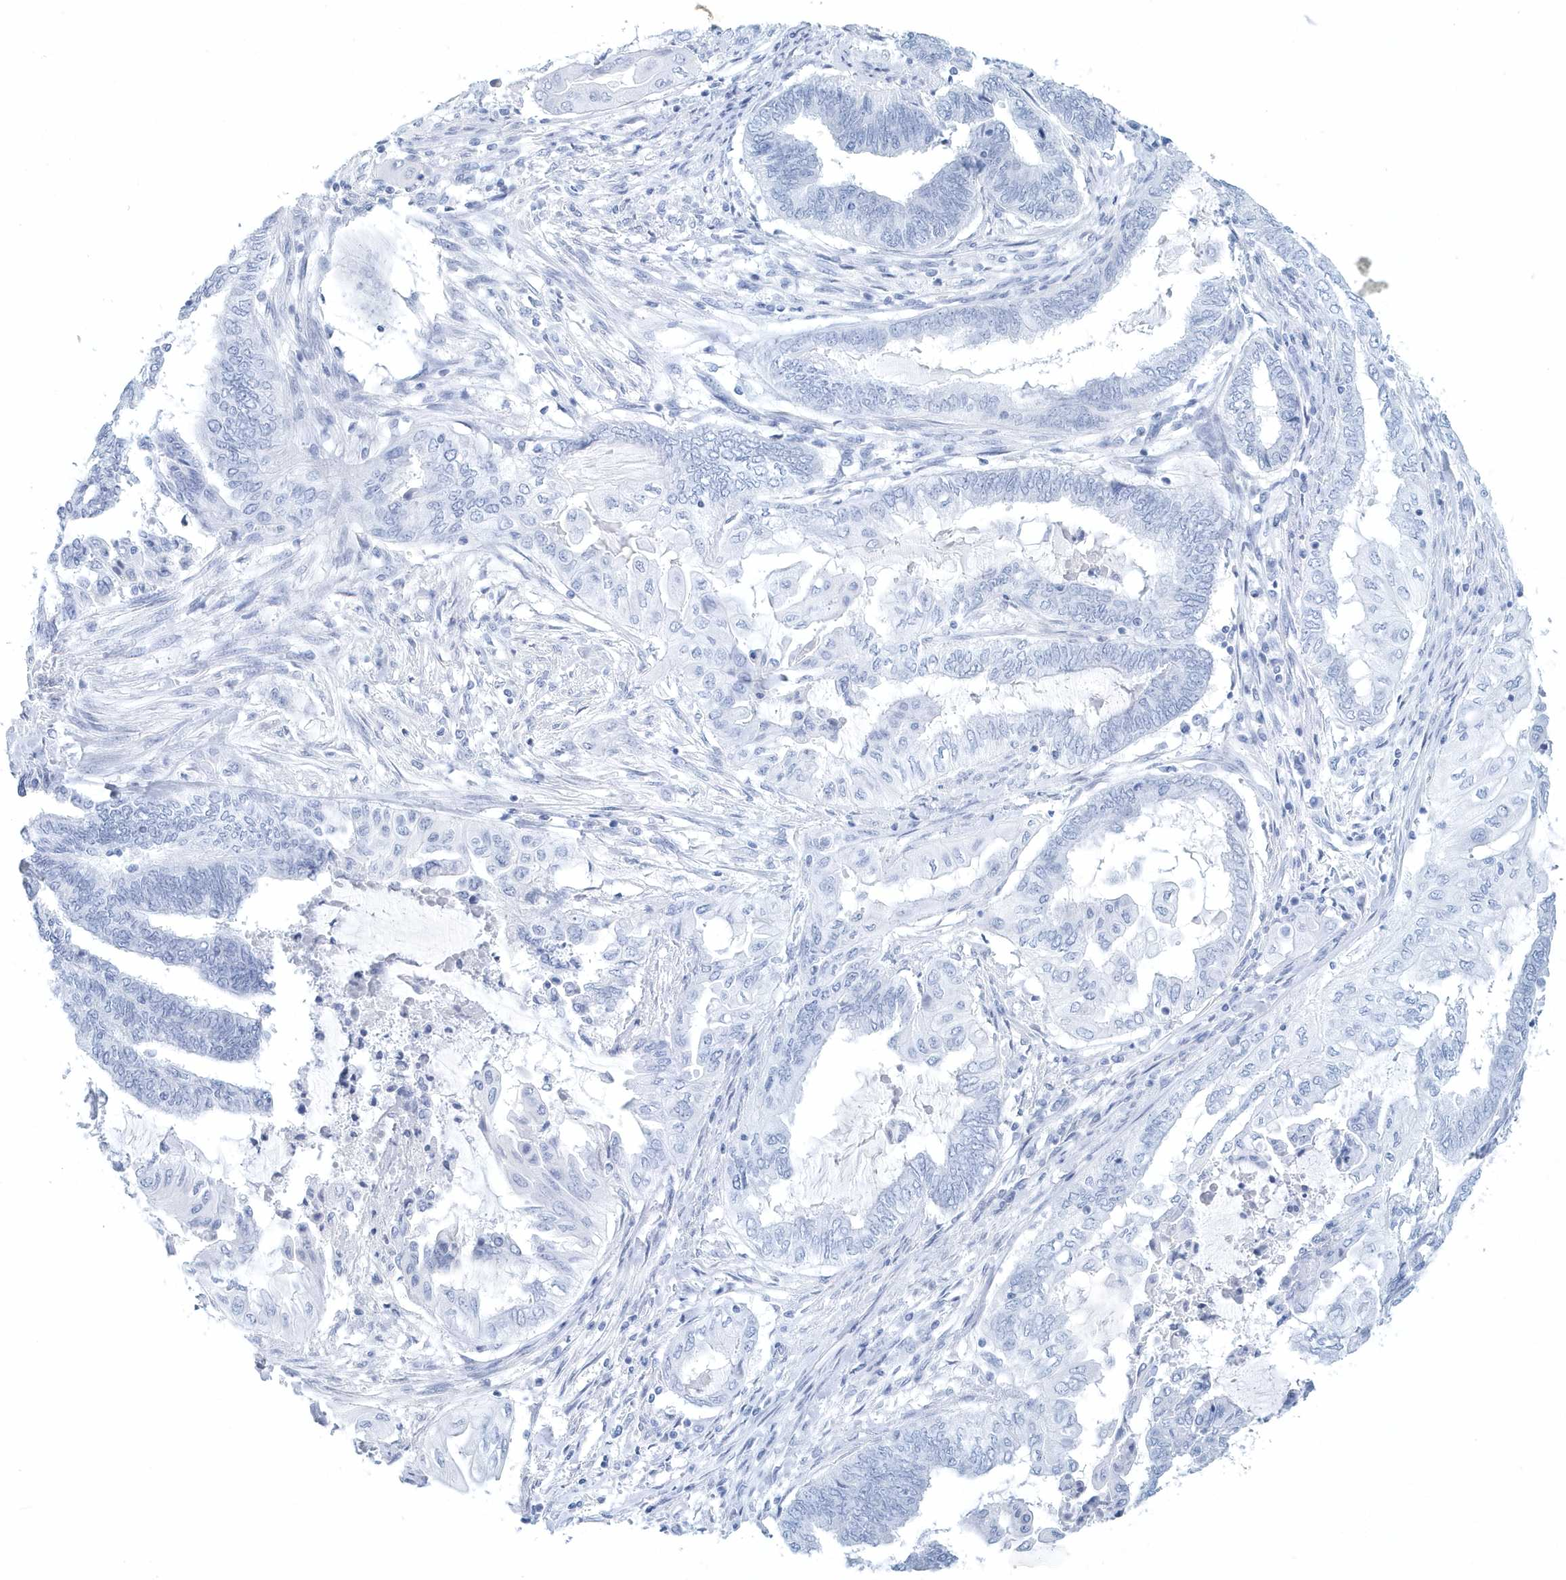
{"staining": {"intensity": "negative", "quantity": "none", "location": "none"}, "tissue": "endometrial cancer", "cell_type": "Tumor cells", "image_type": "cancer", "snomed": [{"axis": "morphology", "description": "Adenocarcinoma, NOS"}, {"axis": "topography", "description": "Uterus"}, {"axis": "topography", "description": "Endometrium"}], "caption": "DAB immunohistochemical staining of human adenocarcinoma (endometrial) demonstrates no significant staining in tumor cells.", "gene": "PTPRO", "patient": {"sex": "female", "age": 70}}